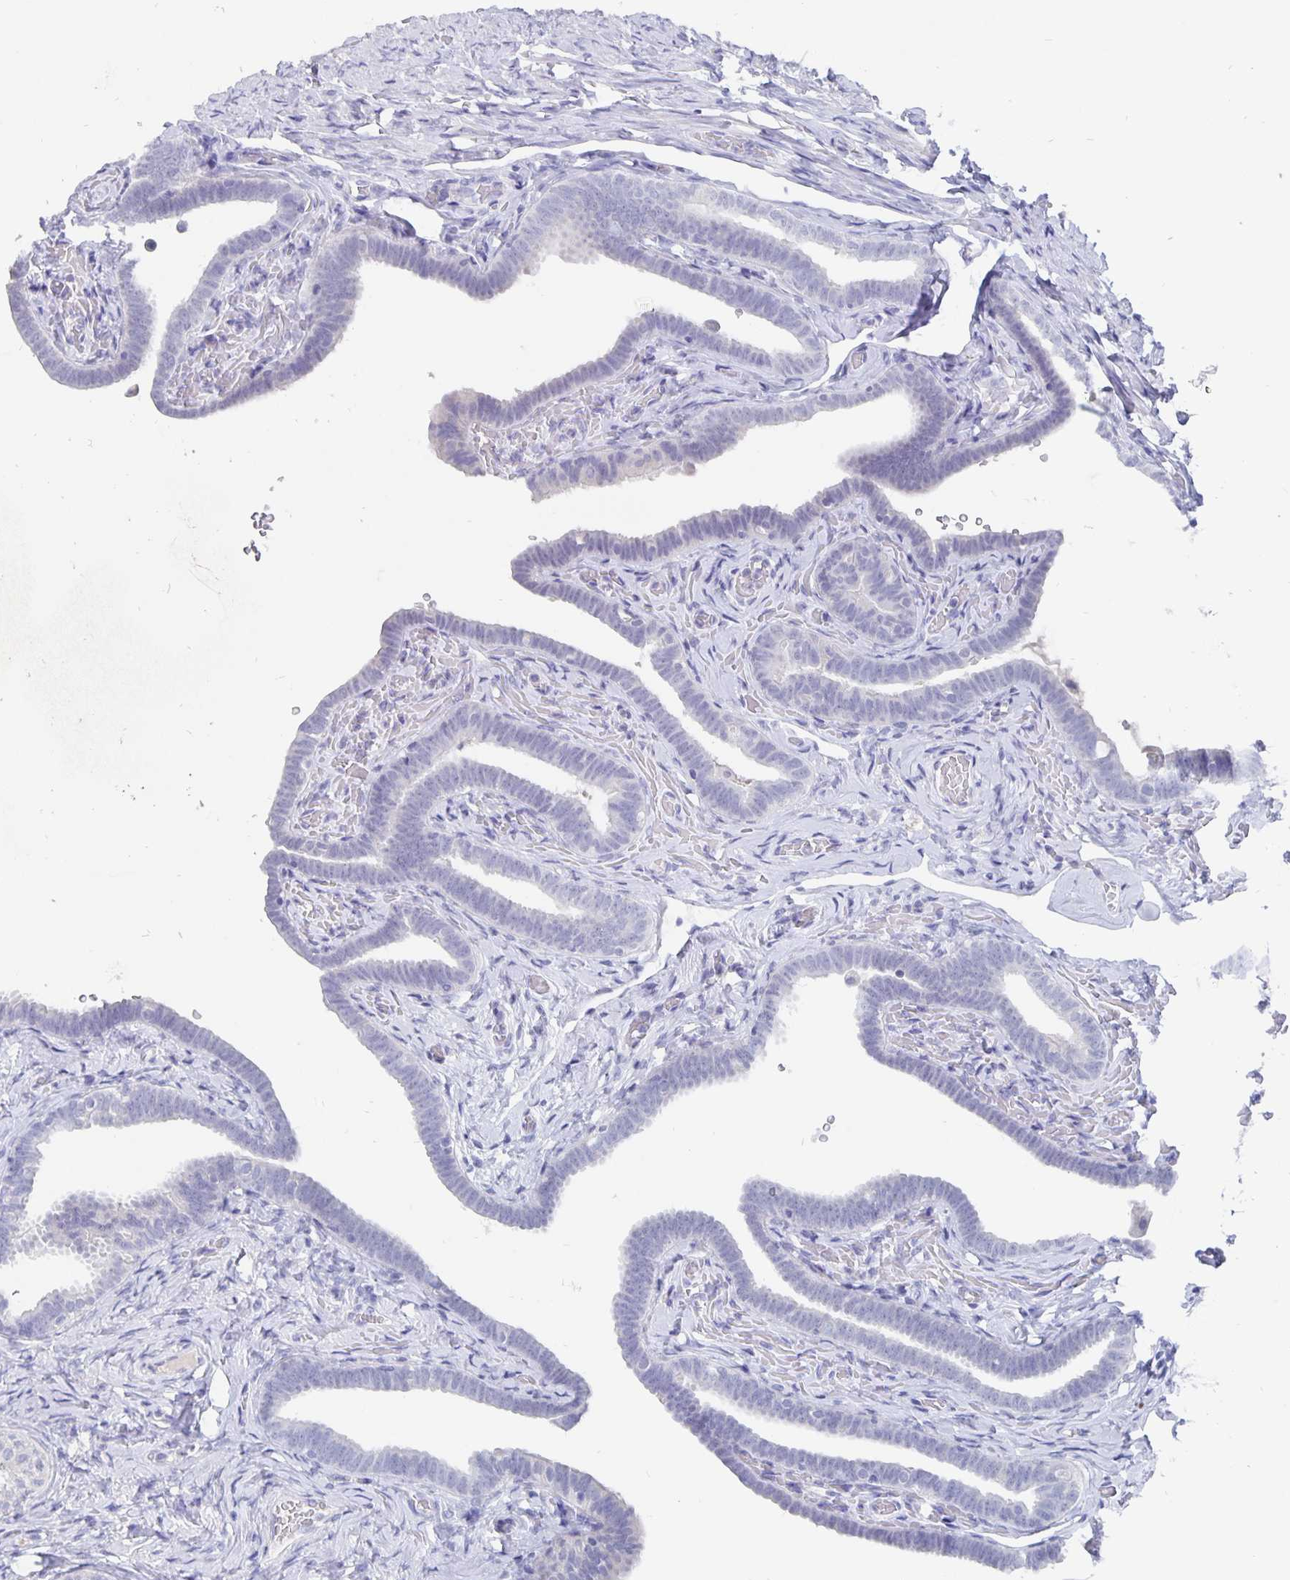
{"staining": {"intensity": "negative", "quantity": "none", "location": "none"}, "tissue": "fallopian tube", "cell_type": "Glandular cells", "image_type": "normal", "snomed": [{"axis": "morphology", "description": "Normal tissue, NOS"}, {"axis": "topography", "description": "Fallopian tube"}], "caption": "Immunohistochemical staining of unremarkable human fallopian tube shows no significant expression in glandular cells.", "gene": "SMOC1", "patient": {"sex": "female", "age": 69}}